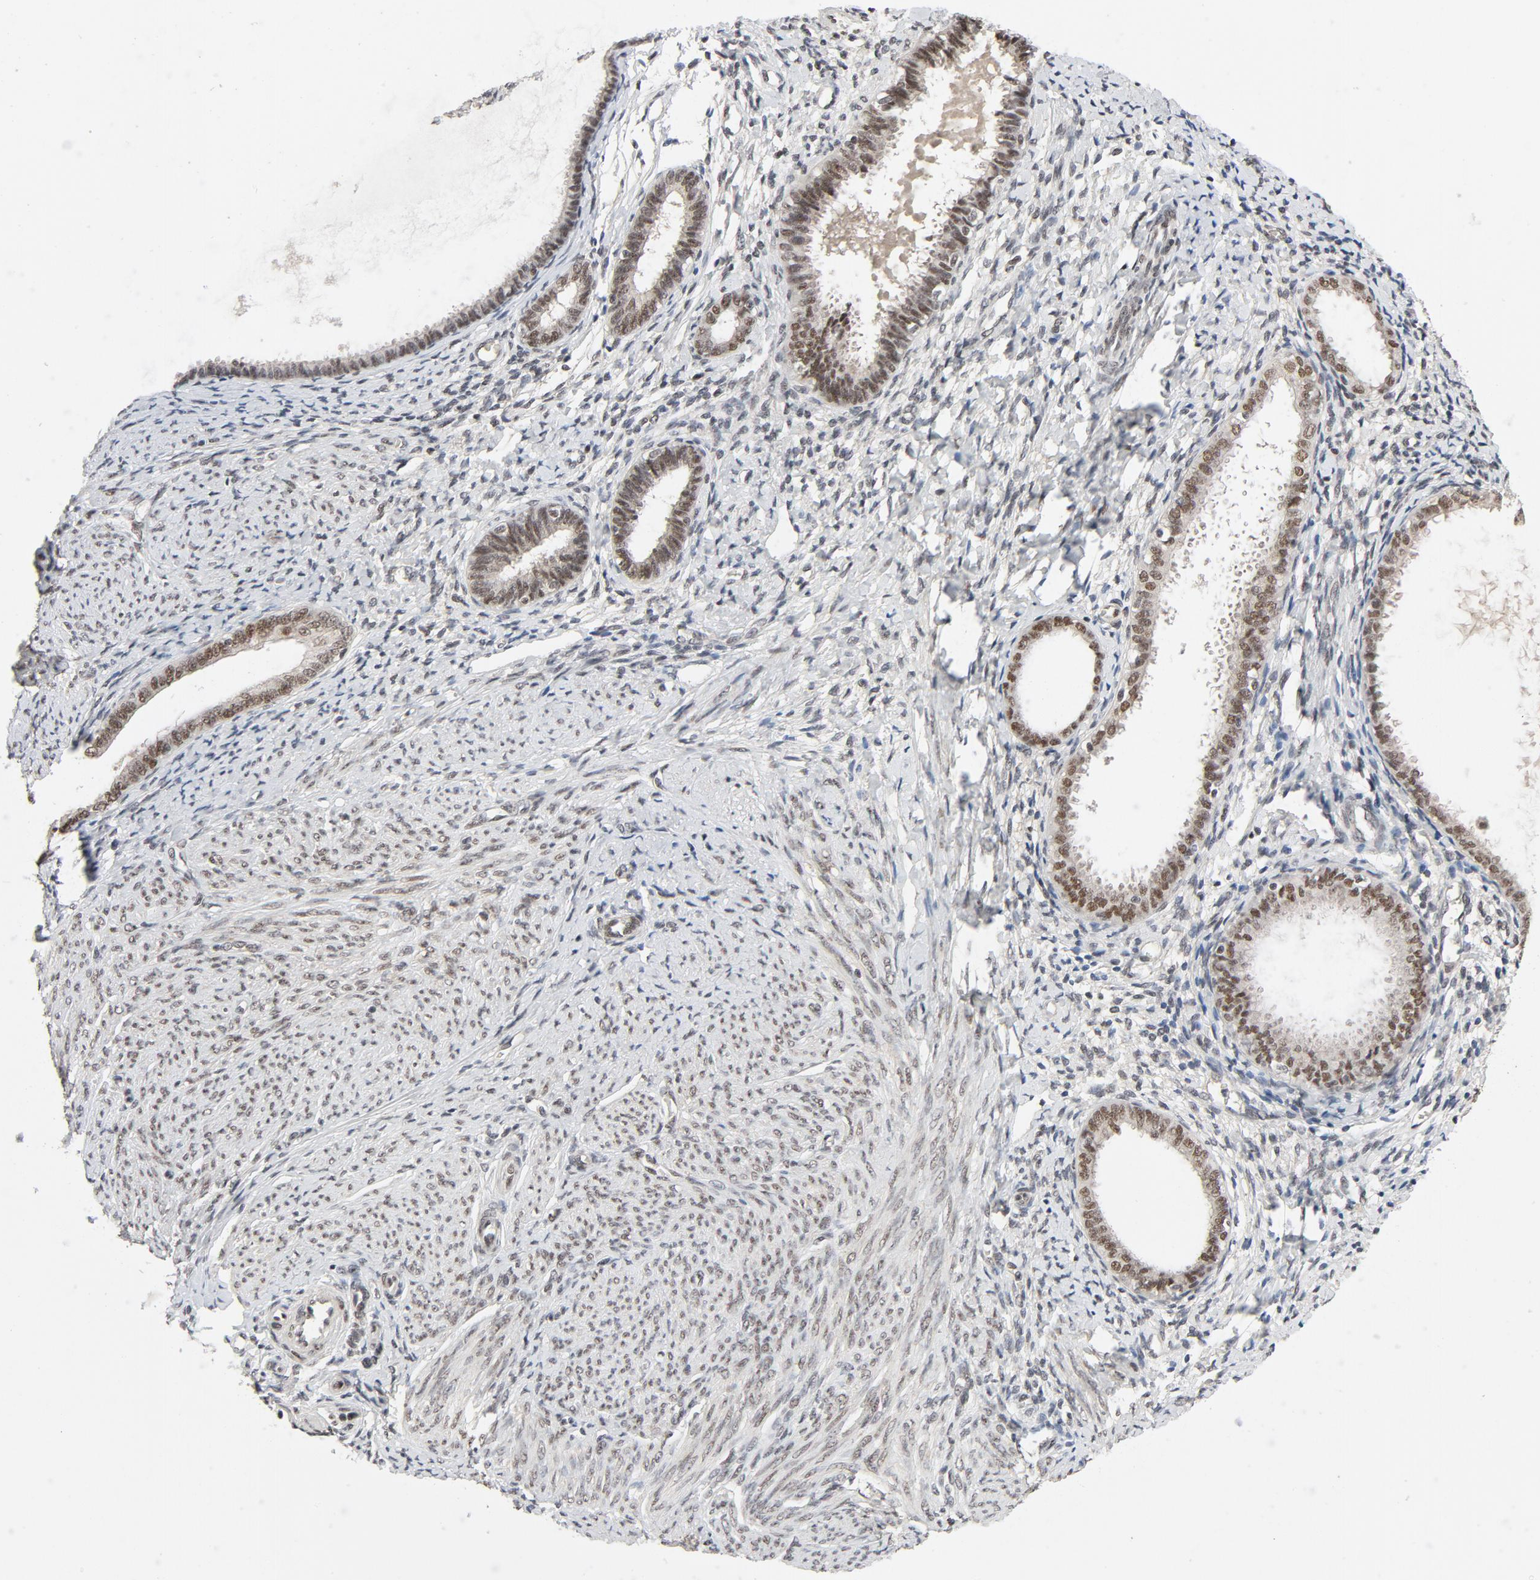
{"staining": {"intensity": "moderate", "quantity": ">75%", "location": "nuclear"}, "tissue": "endometrial cancer", "cell_type": "Tumor cells", "image_type": "cancer", "snomed": [{"axis": "morphology", "description": "Adenocarcinoma, NOS"}, {"axis": "topography", "description": "Endometrium"}], "caption": "Endometrial cancer (adenocarcinoma) was stained to show a protein in brown. There is medium levels of moderate nuclear expression in about >75% of tumor cells.", "gene": "SMARCD1", "patient": {"sex": "female", "age": 63}}